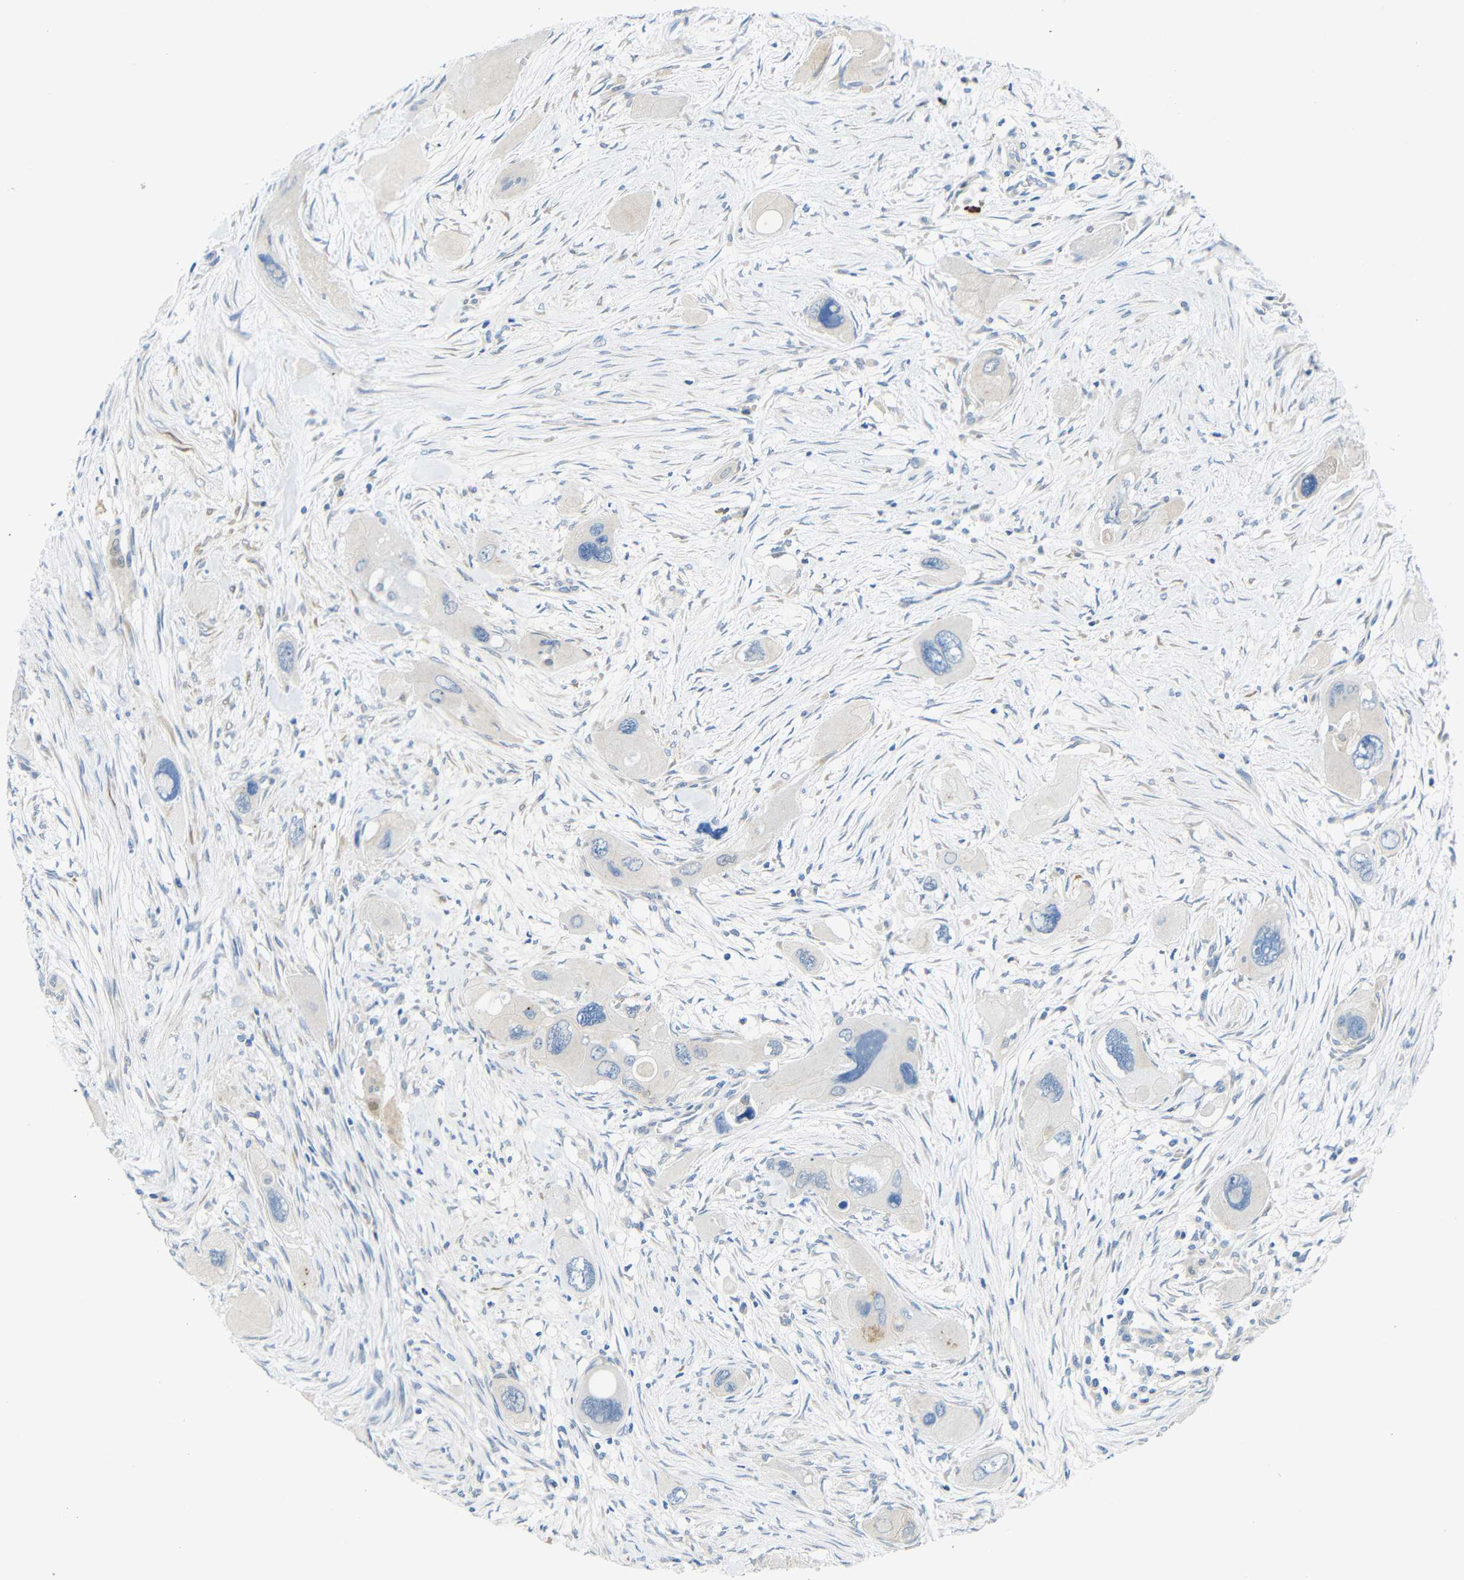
{"staining": {"intensity": "negative", "quantity": "none", "location": "none"}, "tissue": "pancreatic cancer", "cell_type": "Tumor cells", "image_type": "cancer", "snomed": [{"axis": "morphology", "description": "Adenocarcinoma, NOS"}, {"axis": "topography", "description": "Pancreas"}], "caption": "IHC photomicrograph of neoplastic tissue: human adenocarcinoma (pancreatic) stained with DAB exhibits no significant protein staining in tumor cells.", "gene": "NEGR1", "patient": {"sex": "male", "age": 73}}